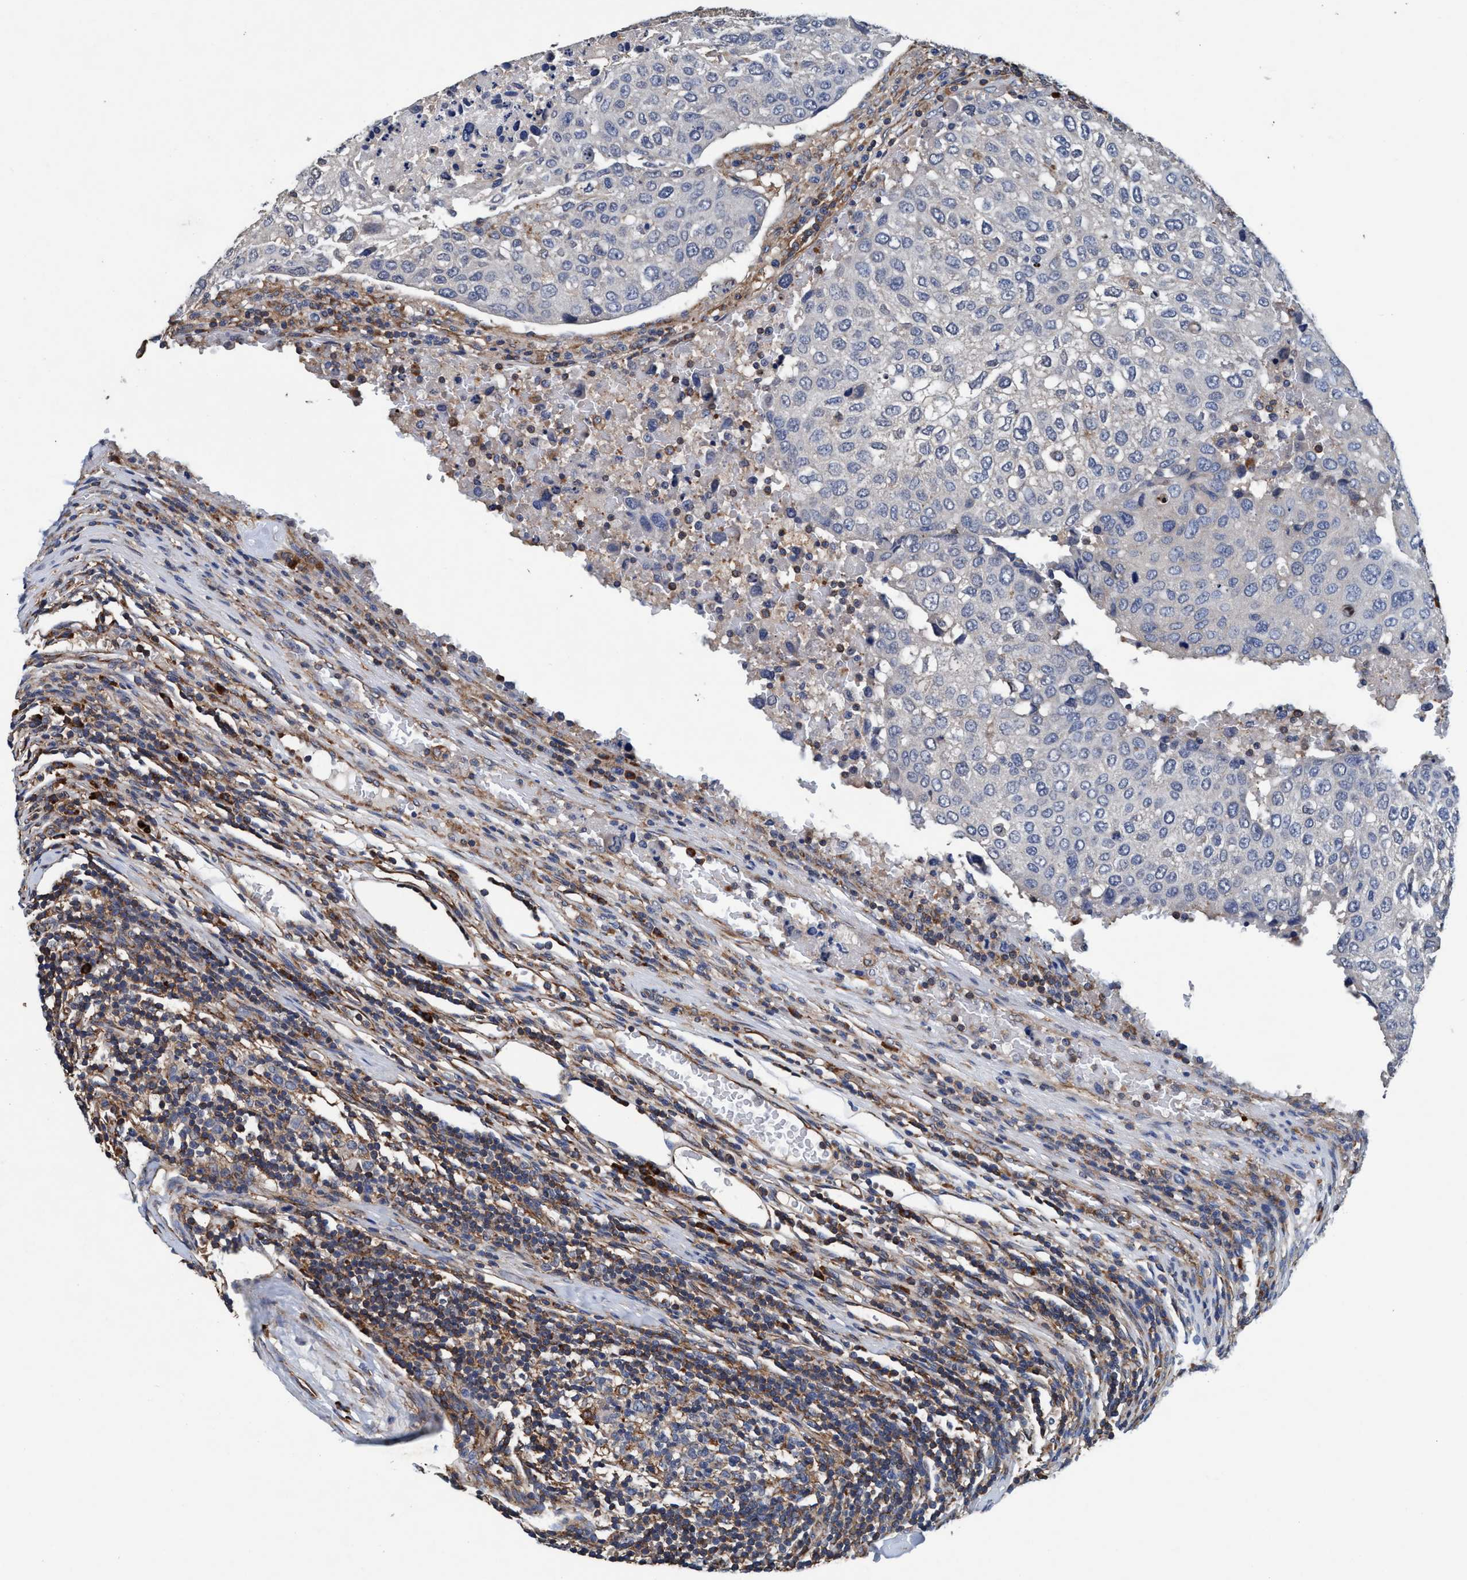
{"staining": {"intensity": "negative", "quantity": "none", "location": "none"}, "tissue": "urothelial cancer", "cell_type": "Tumor cells", "image_type": "cancer", "snomed": [{"axis": "morphology", "description": "Urothelial carcinoma, High grade"}, {"axis": "topography", "description": "Lymph node"}, {"axis": "topography", "description": "Urinary bladder"}], "caption": "Tumor cells are negative for protein expression in human urothelial cancer.", "gene": "ENDOG", "patient": {"sex": "male", "age": 51}}